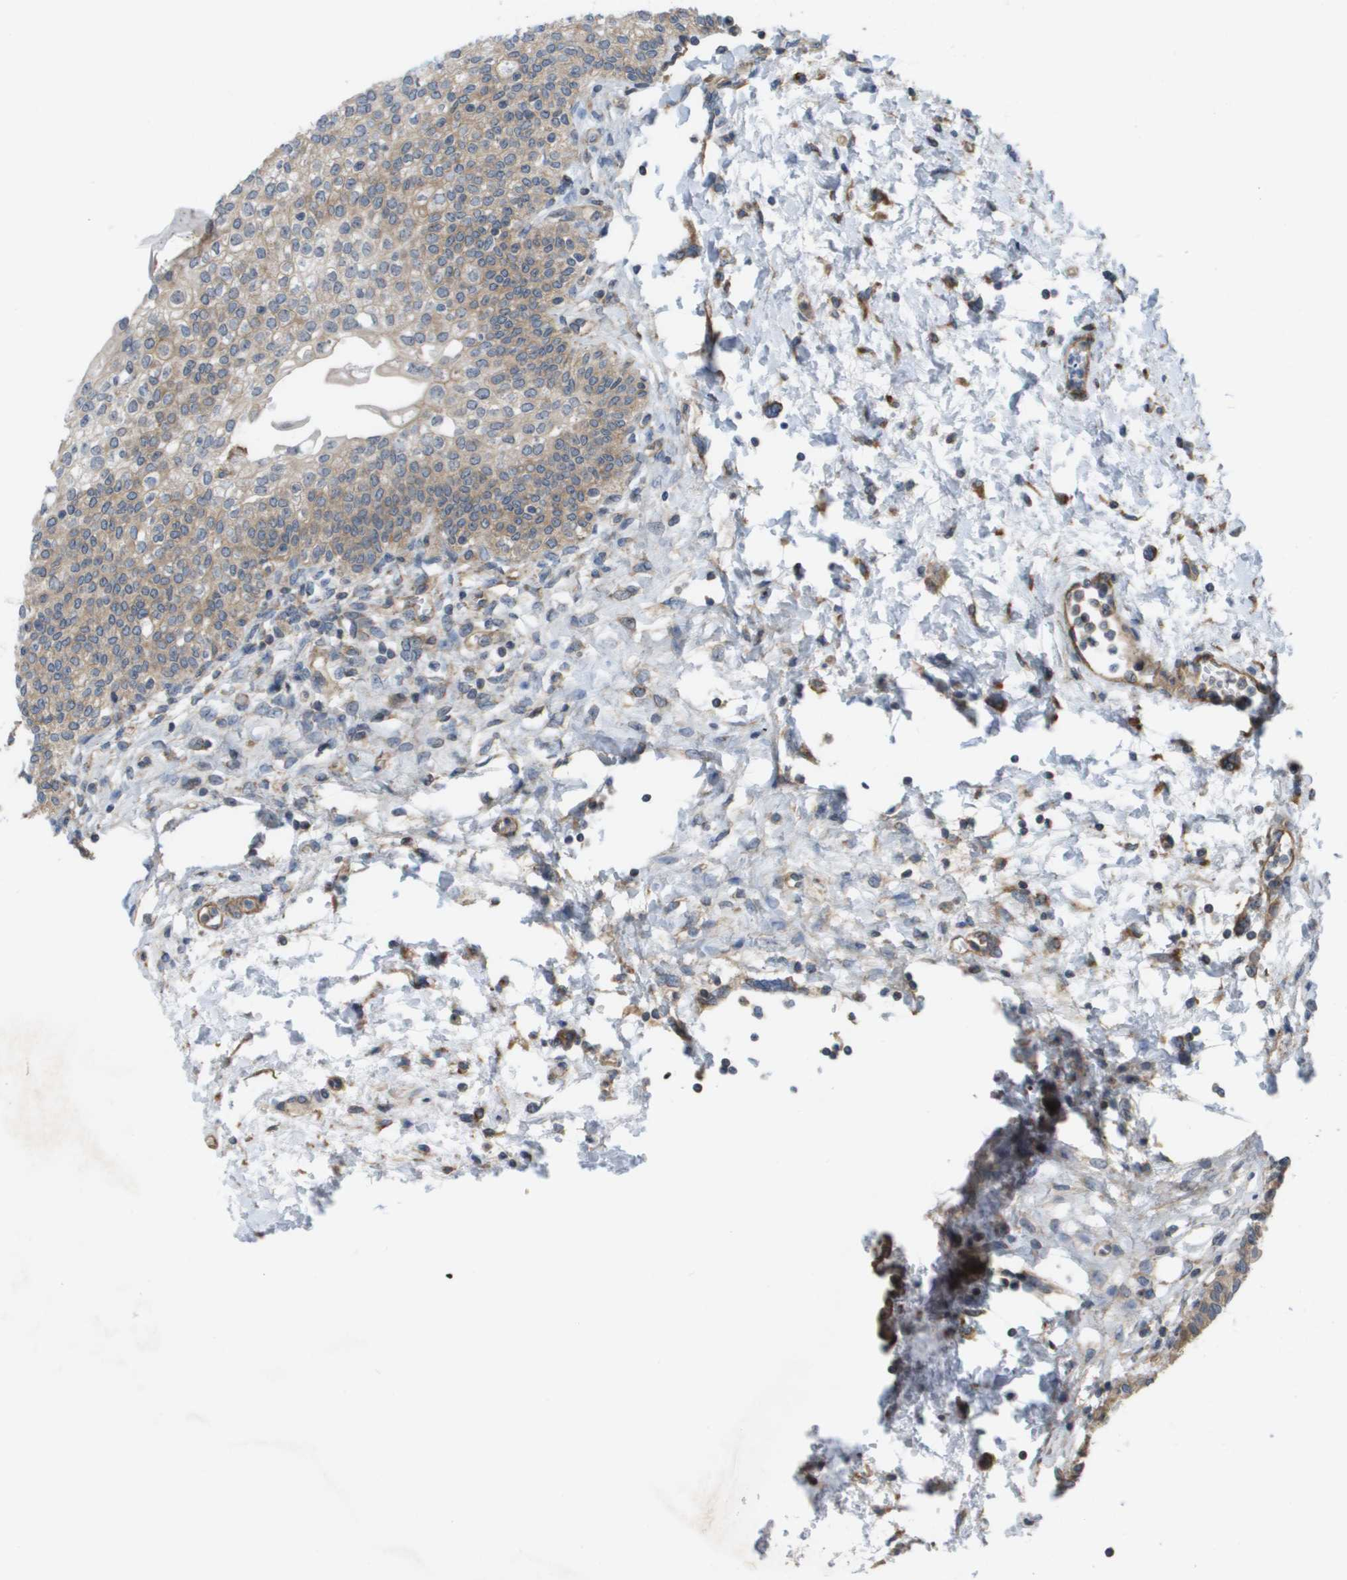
{"staining": {"intensity": "weak", "quantity": ">75%", "location": "cytoplasmic/membranous"}, "tissue": "urinary bladder", "cell_type": "Urothelial cells", "image_type": "normal", "snomed": [{"axis": "morphology", "description": "Normal tissue, NOS"}, {"axis": "topography", "description": "Urinary bladder"}], "caption": "The immunohistochemical stain highlights weak cytoplasmic/membranous staining in urothelial cells of normal urinary bladder.", "gene": "MTARC2", "patient": {"sex": "male", "age": 55}}